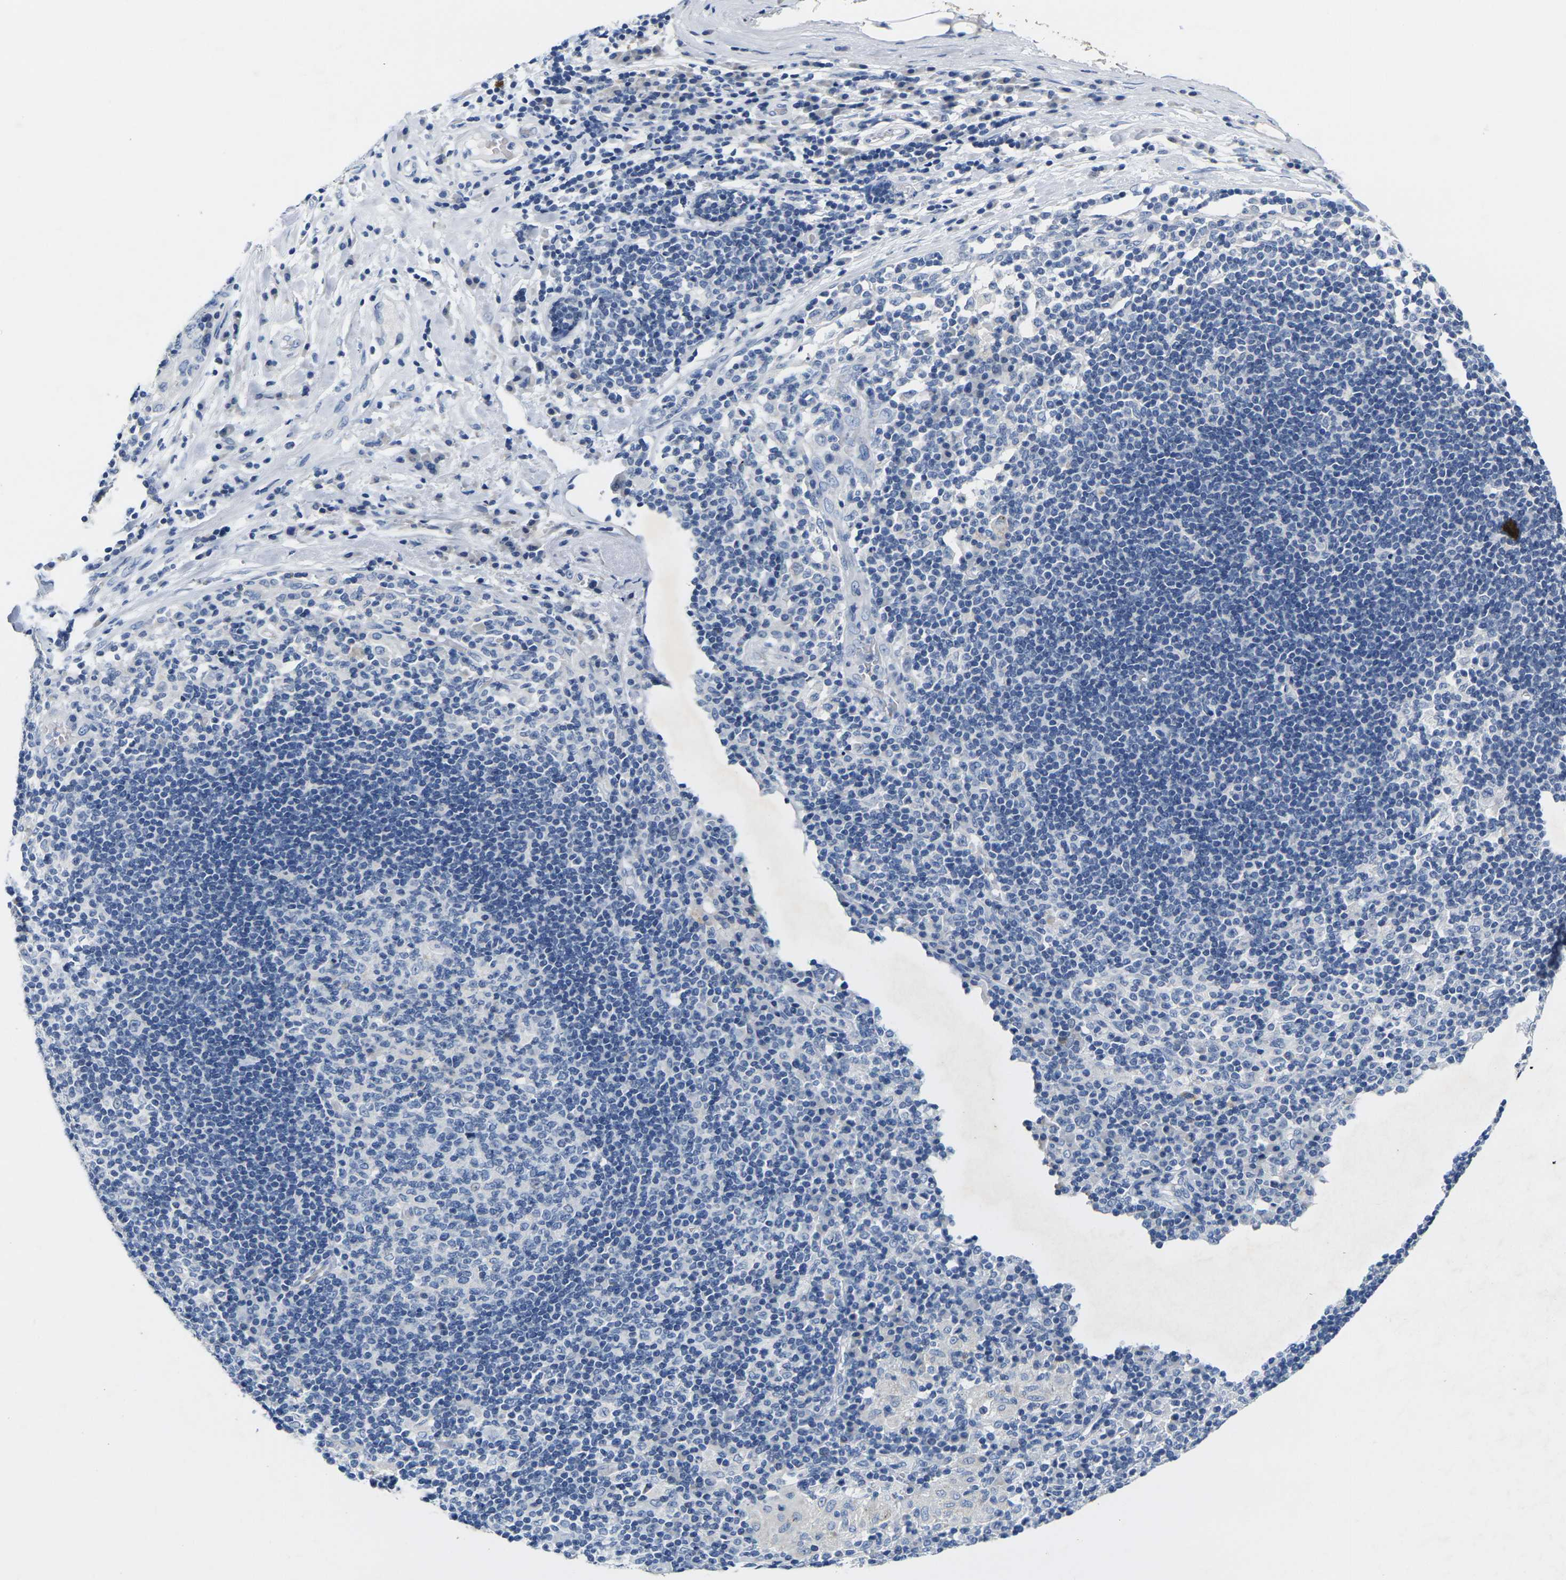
{"staining": {"intensity": "negative", "quantity": "none", "location": "none"}, "tissue": "adipose tissue", "cell_type": "Adipocytes", "image_type": "normal", "snomed": [{"axis": "morphology", "description": "Normal tissue, NOS"}, {"axis": "morphology", "description": "Adenocarcinoma, NOS"}, {"axis": "topography", "description": "Esophagus"}], "caption": "A photomicrograph of human adipose tissue is negative for staining in adipocytes. (DAB immunohistochemistry with hematoxylin counter stain).", "gene": "NOCT", "patient": {"sex": "male", "age": 62}}